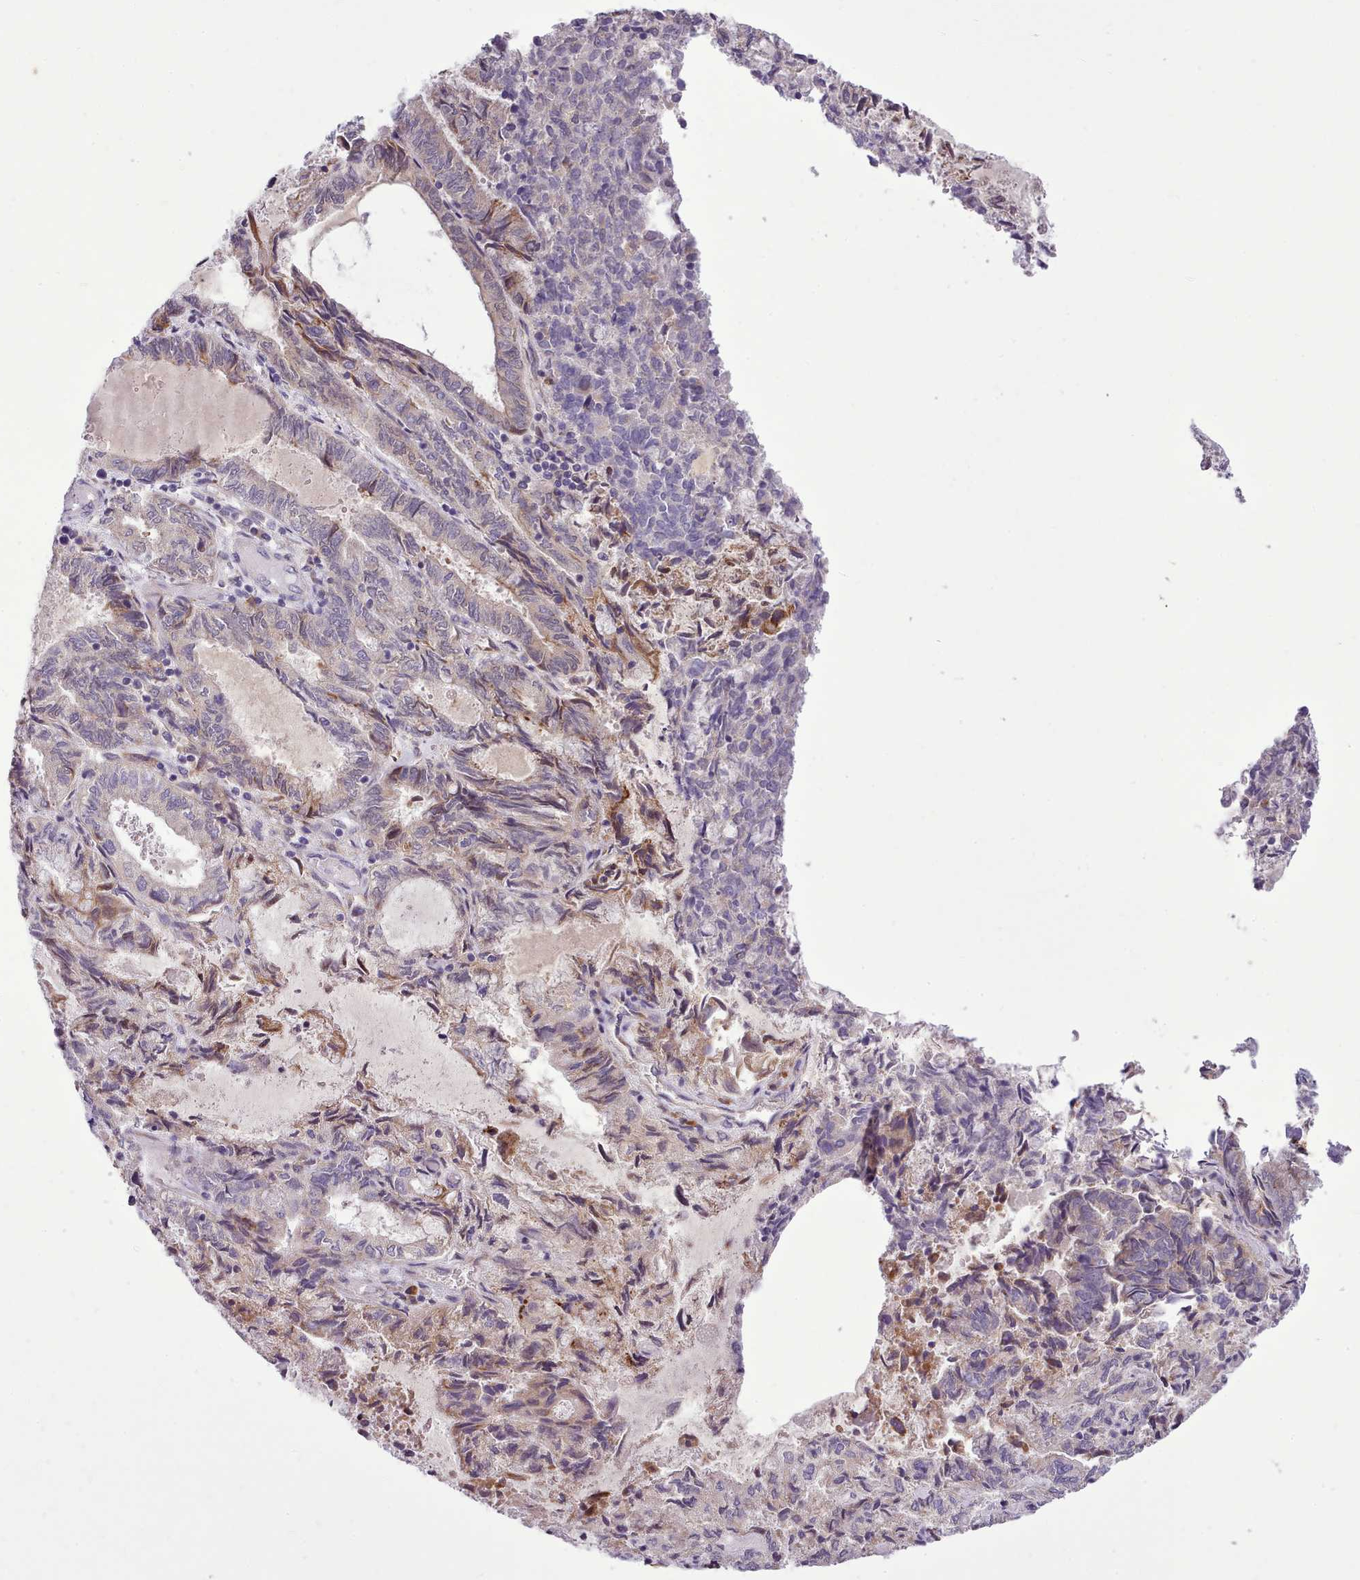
{"staining": {"intensity": "weak", "quantity": "25%-75%", "location": "cytoplasmic/membranous"}, "tissue": "endometrial cancer", "cell_type": "Tumor cells", "image_type": "cancer", "snomed": [{"axis": "morphology", "description": "Adenocarcinoma, NOS"}, {"axis": "topography", "description": "Endometrium"}], "caption": "DAB (3,3'-diaminobenzidine) immunohistochemical staining of endometrial cancer displays weak cytoplasmic/membranous protein positivity in about 25%-75% of tumor cells. (brown staining indicates protein expression, while blue staining denotes nuclei).", "gene": "FAM83E", "patient": {"sex": "female", "age": 80}}